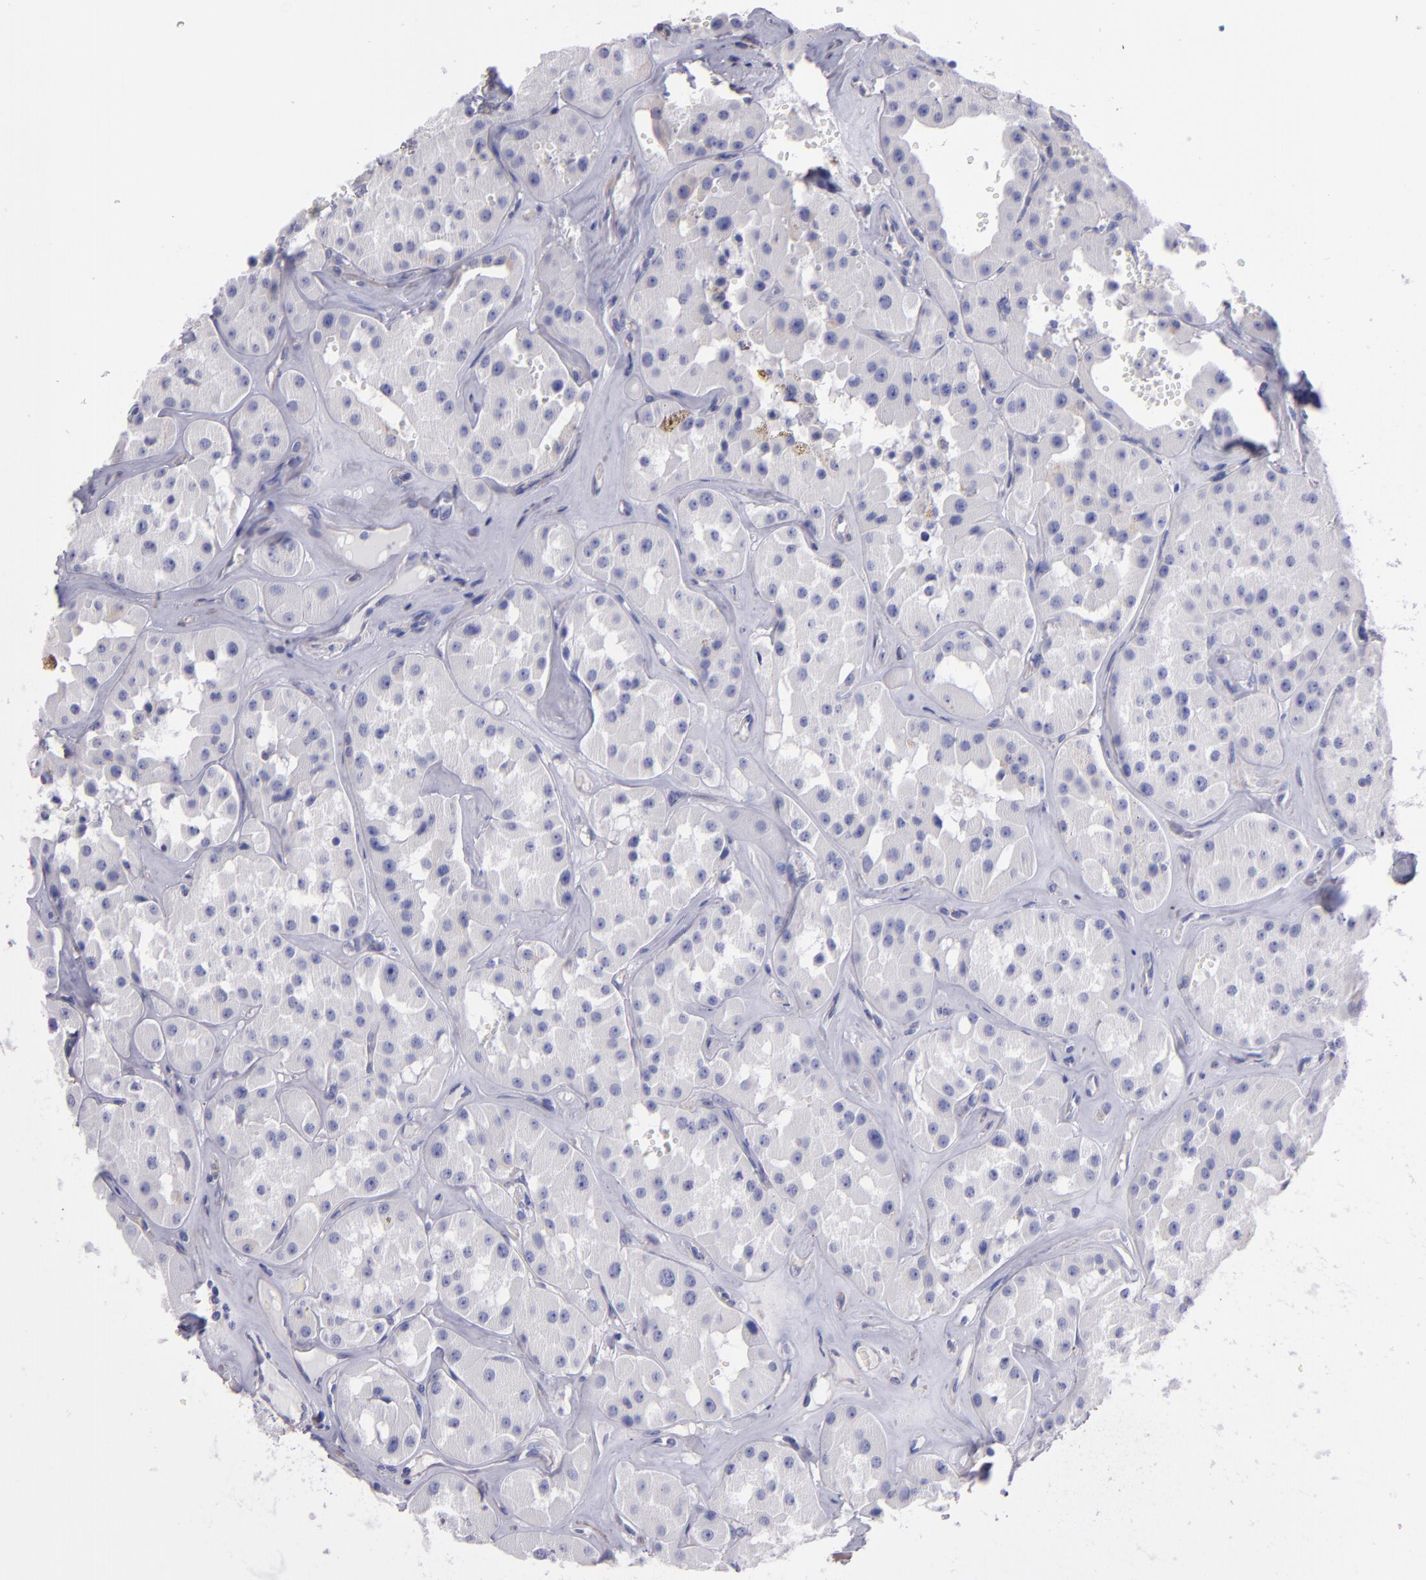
{"staining": {"intensity": "negative", "quantity": "none", "location": "none"}, "tissue": "renal cancer", "cell_type": "Tumor cells", "image_type": "cancer", "snomed": [{"axis": "morphology", "description": "Adenocarcinoma, uncertain malignant potential"}, {"axis": "topography", "description": "Kidney"}], "caption": "This photomicrograph is of renal cancer (adenocarcinoma,  uncertain malignant potential) stained with immunohistochemistry to label a protein in brown with the nuclei are counter-stained blue. There is no staining in tumor cells.", "gene": "TG", "patient": {"sex": "male", "age": 63}}